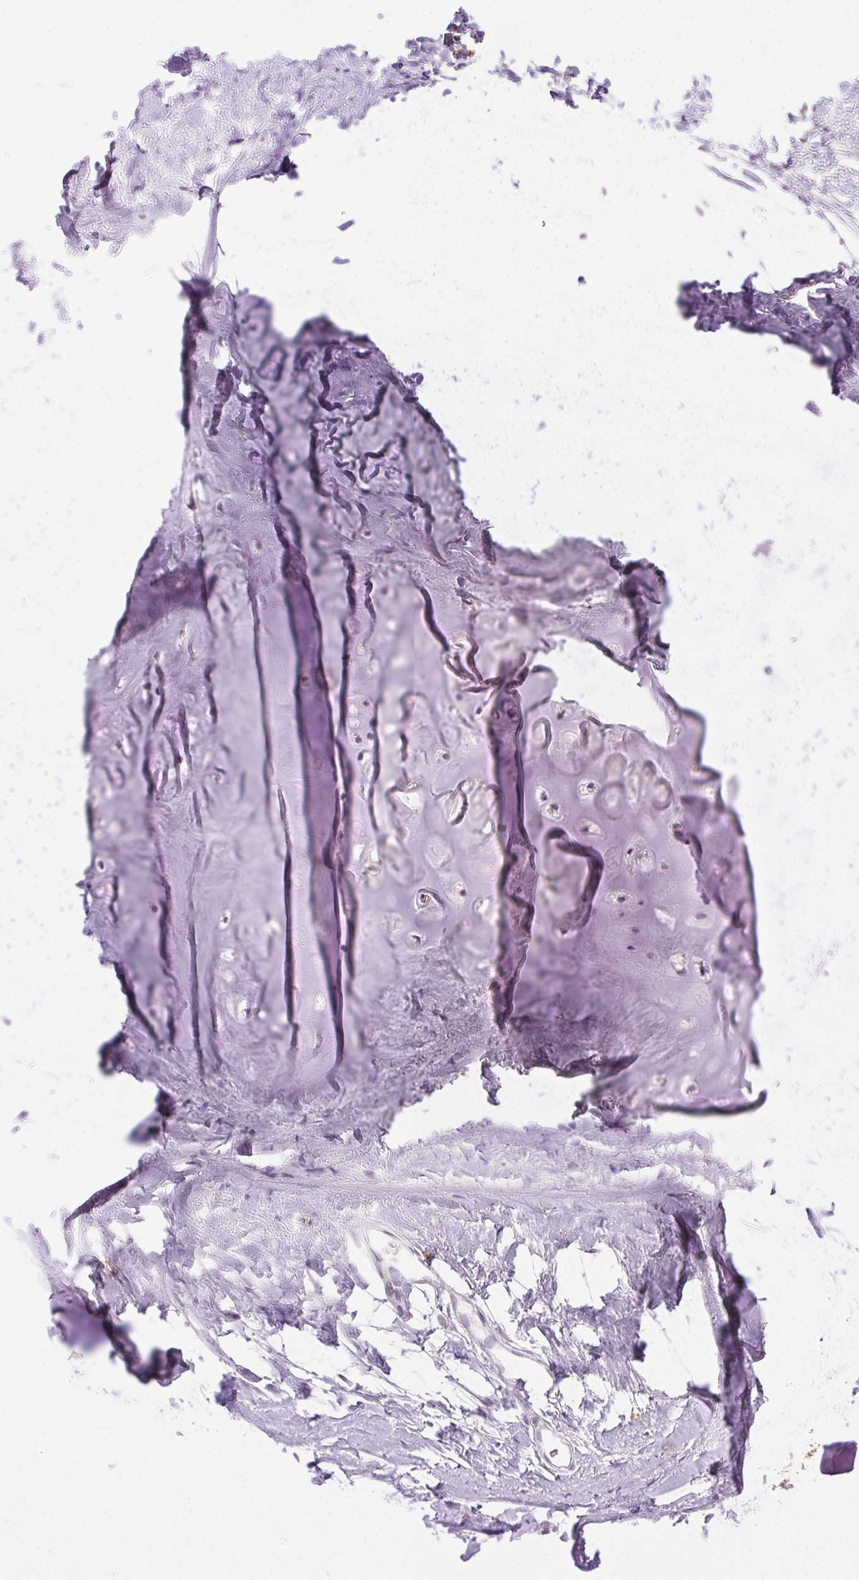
{"staining": {"intensity": "negative", "quantity": "none", "location": "none"}, "tissue": "adipose tissue", "cell_type": "Adipocytes", "image_type": "normal", "snomed": [{"axis": "morphology", "description": "Normal tissue, NOS"}, {"axis": "topography", "description": "Cartilage tissue"}, {"axis": "topography", "description": "Bronchus"}], "caption": "DAB immunohistochemical staining of benign human adipose tissue exhibits no significant positivity in adipocytes.", "gene": "AKAP5", "patient": {"sex": "female", "age": 79}}